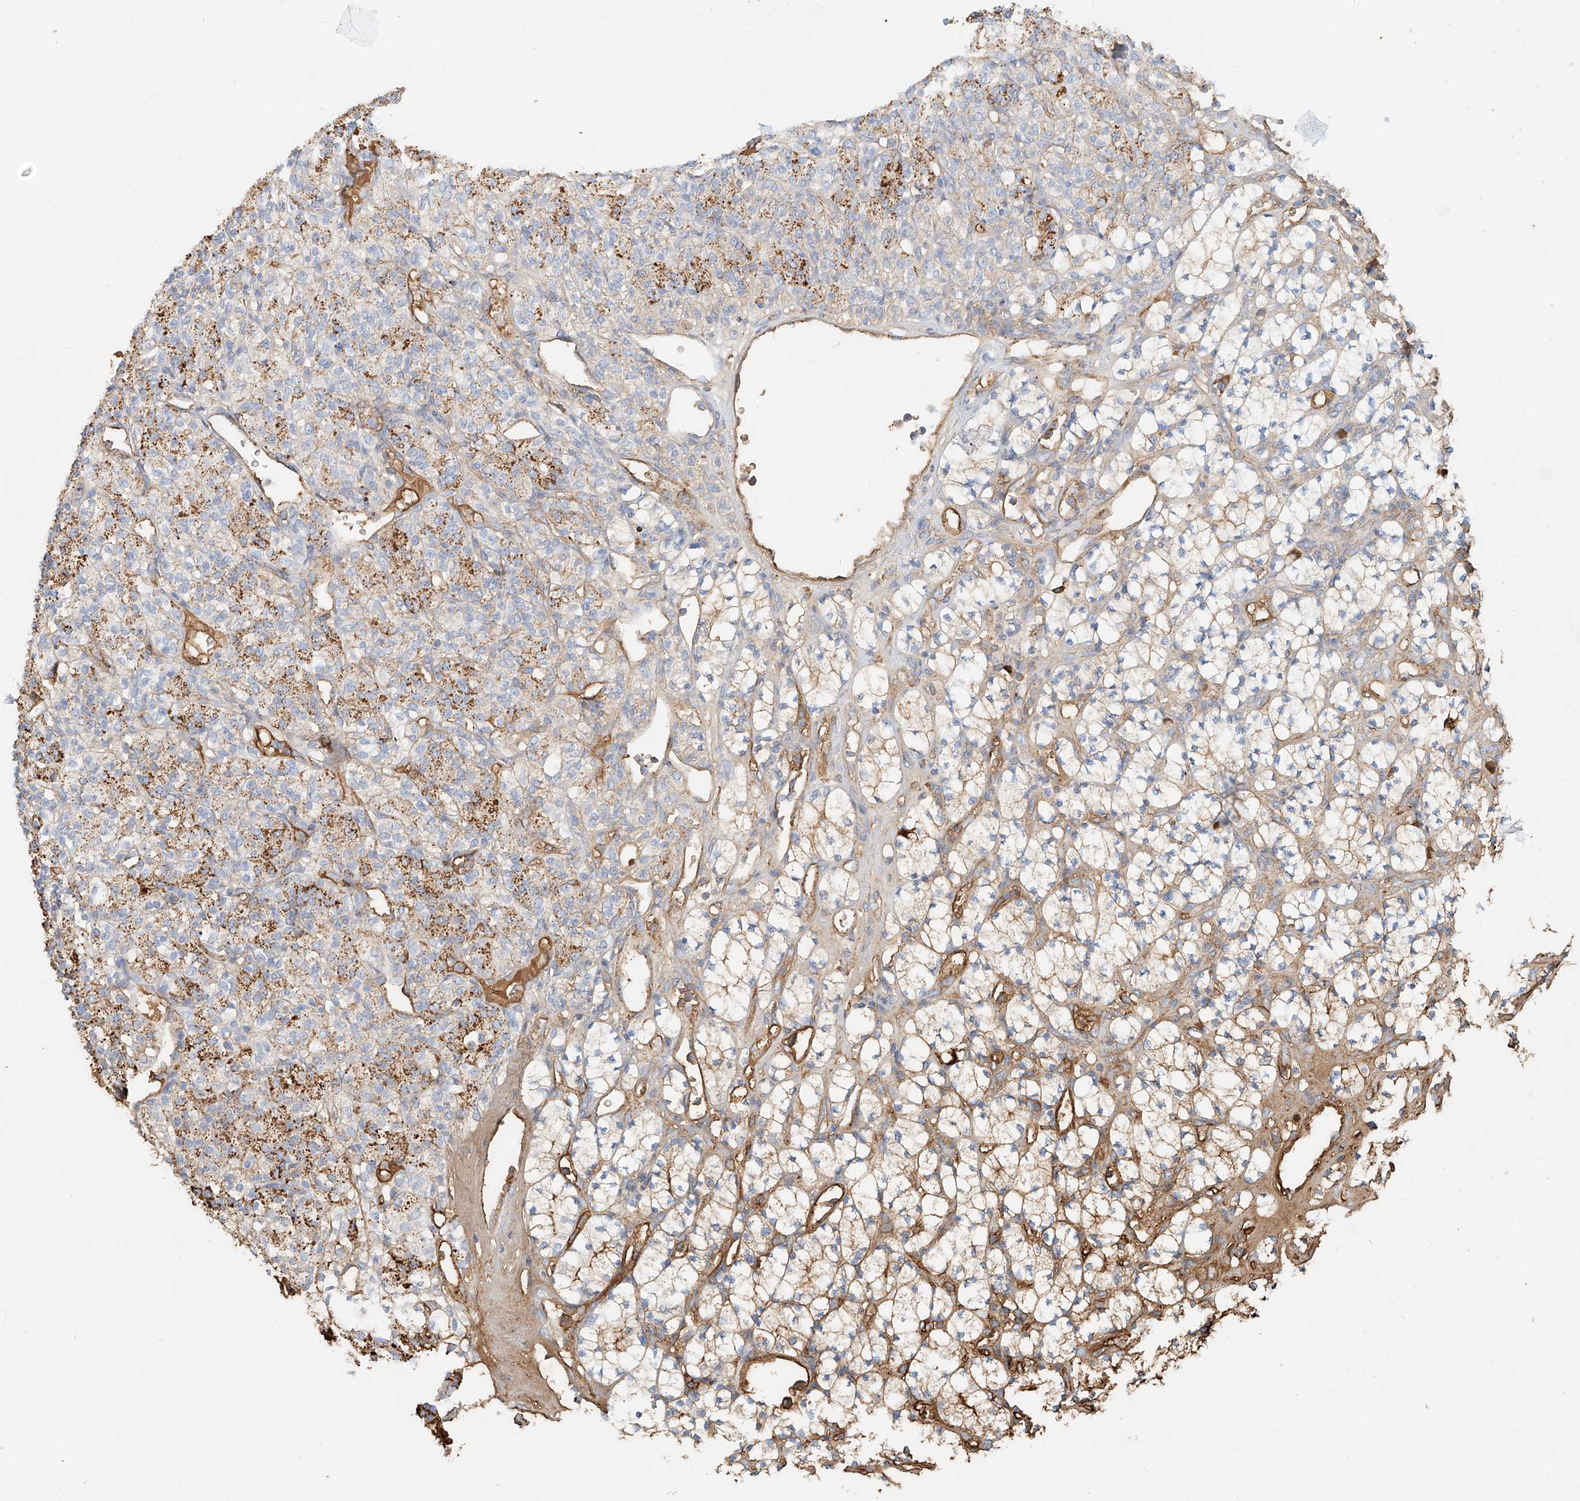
{"staining": {"intensity": "moderate", "quantity": "<25%", "location": "cytoplasmic/membranous"}, "tissue": "renal cancer", "cell_type": "Tumor cells", "image_type": "cancer", "snomed": [{"axis": "morphology", "description": "Adenocarcinoma, NOS"}, {"axis": "topography", "description": "Kidney"}], "caption": "Protein expression analysis of renal cancer displays moderate cytoplasmic/membranous positivity in approximately <25% of tumor cells.", "gene": "ZFP30", "patient": {"sex": "male", "age": 77}}